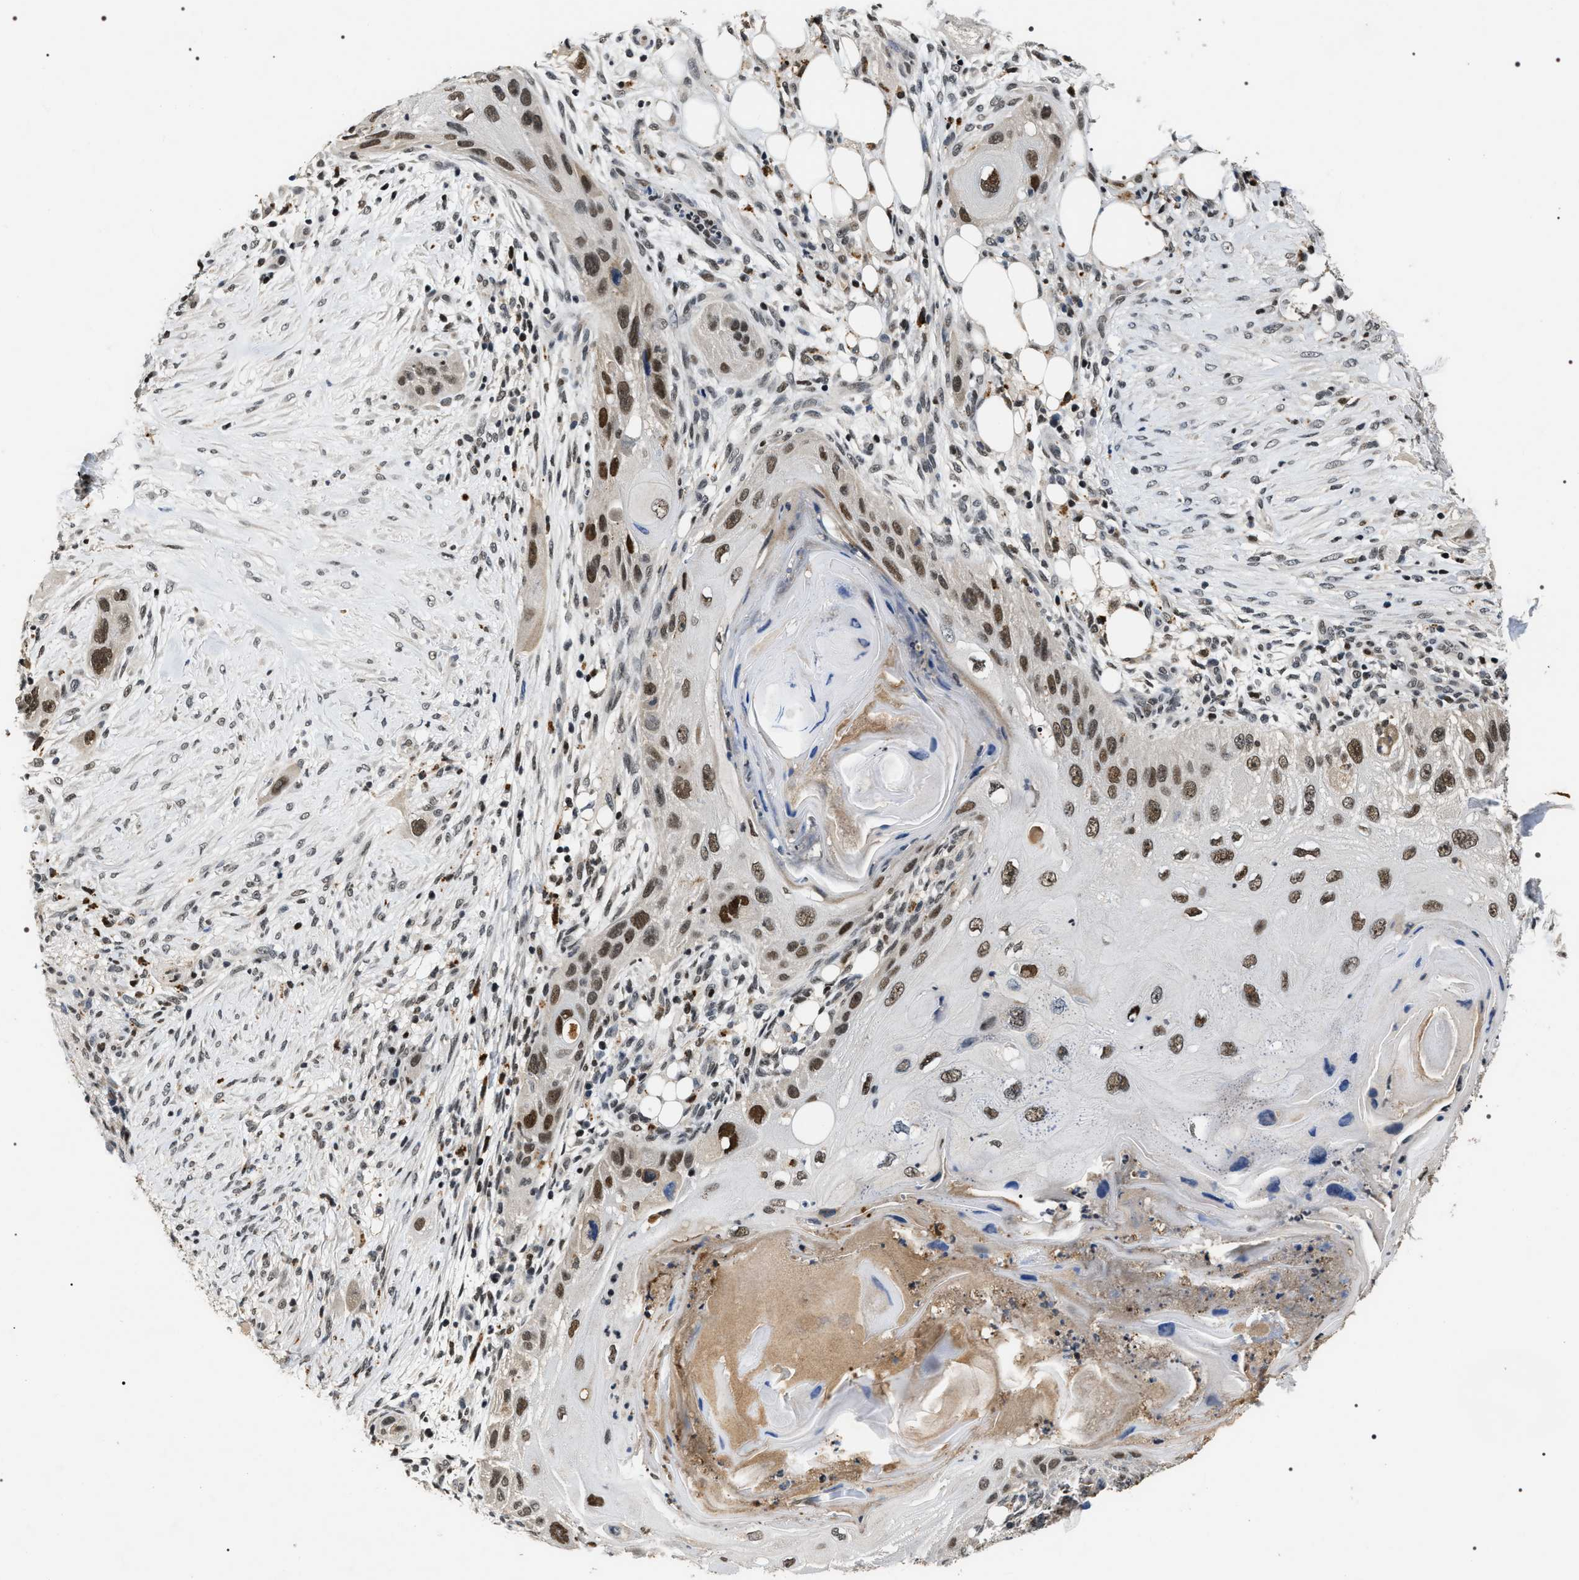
{"staining": {"intensity": "moderate", "quantity": ">75%", "location": "nuclear"}, "tissue": "skin cancer", "cell_type": "Tumor cells", "image_type": "cancer", "snomed": [{"axis": "morphology", "description": "Squamous cell carcinoma, NOS"}, {"axis": "topography", "description": "Skin"}], "caption": "A medium amount of moderate nuclear staining is seen in about >75% of tumor cells in squamous cell carcinoma (skin) tissue.", "gene": "C7orf25", "patient": {"sex": "female", "age": 77}}